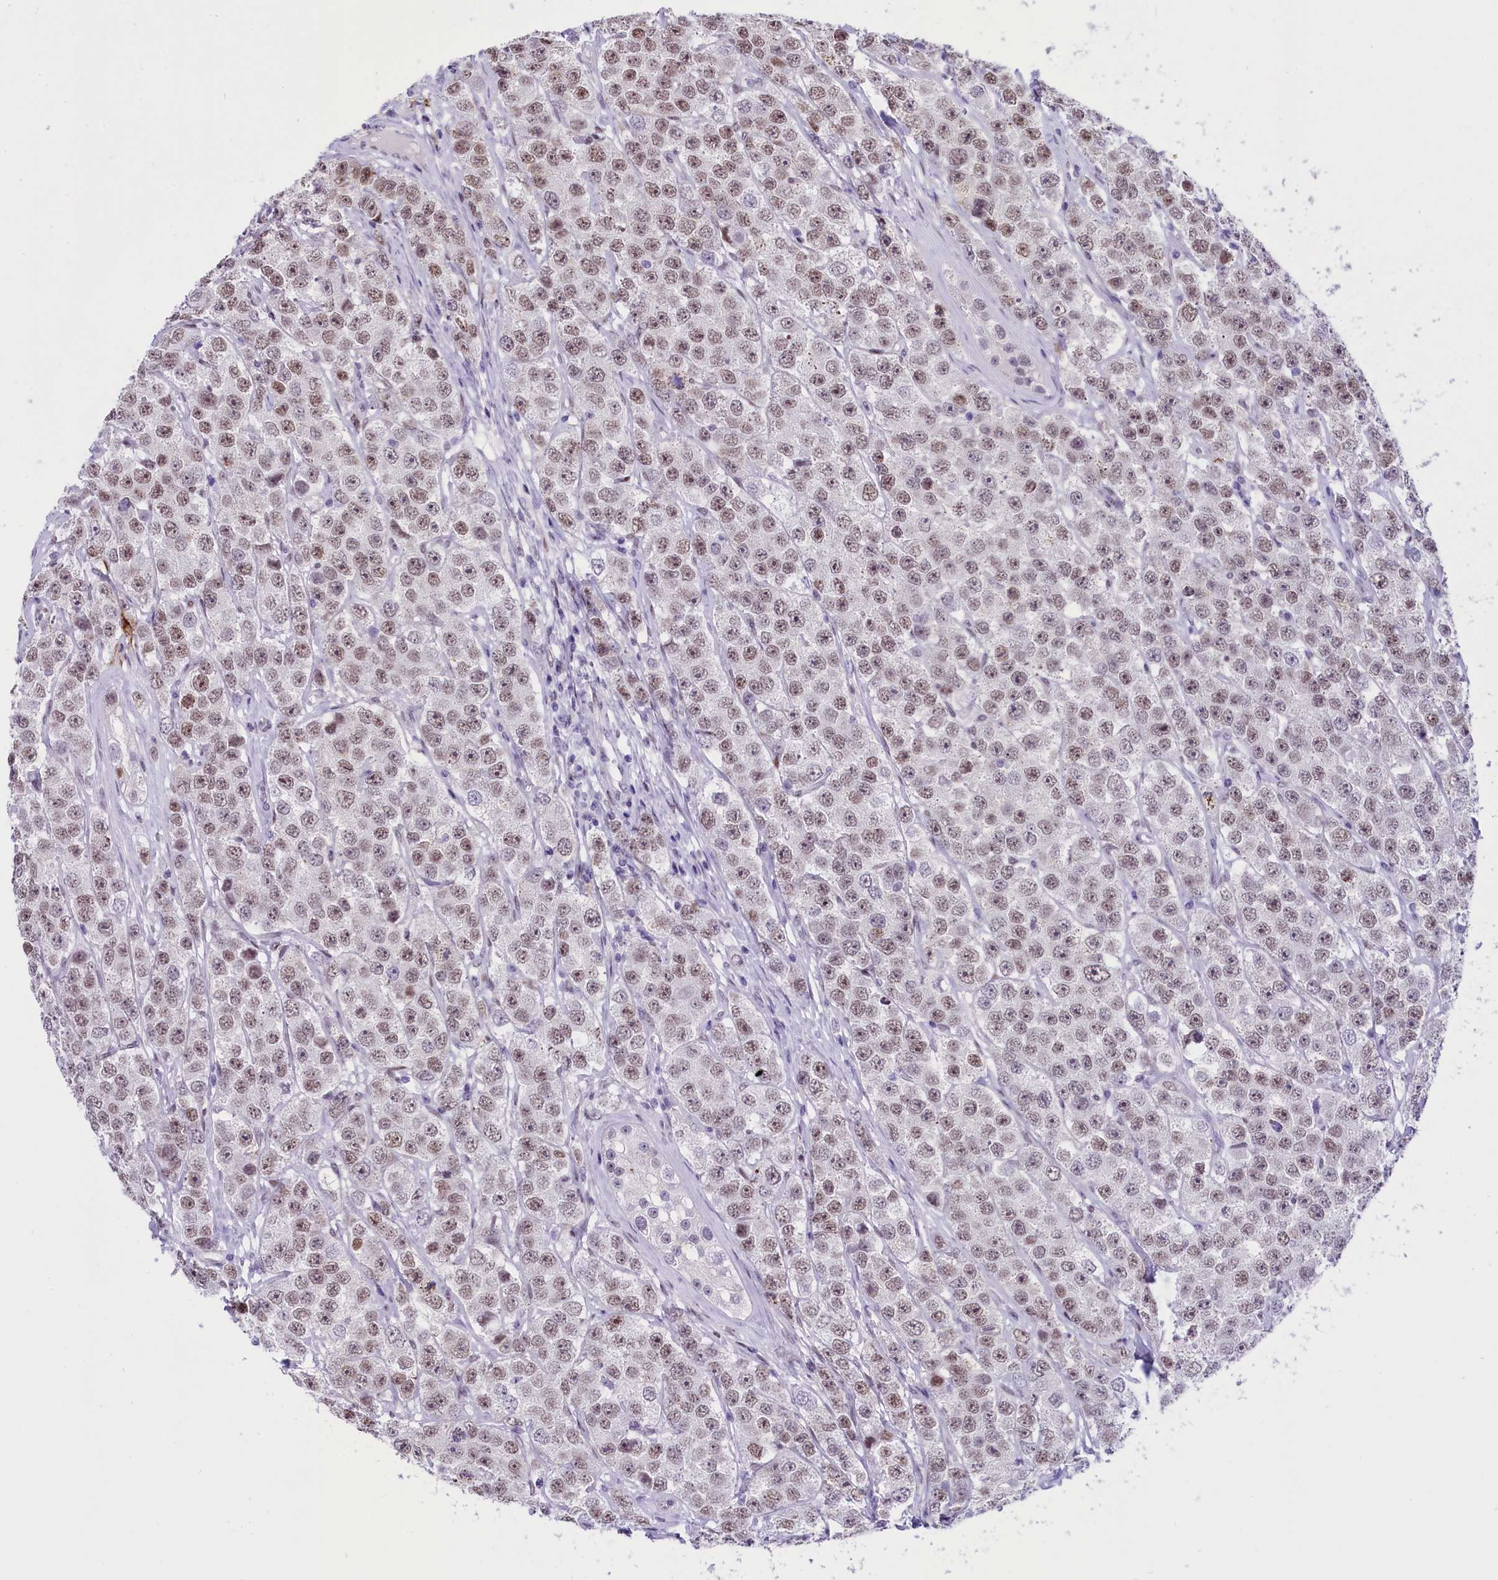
{"staining": {"intensity": "weak", "quantity": ">75%", "location": "nuclear"}, "tissue": "testis cancer", "cell_type": "Tumor cells", "image_type": "cancer", "snomed": [{"axis": "morphology", "description": "Seminoma, NOS"}, {"axis": "topography", "description": "Testis"}], "caption": "Seminoma (testis) stained with DAB (3,3'-diaminobenzidine) IHC displays low levels of weak nuclear staining in approximately >75% of tumor cells.", "gene": "RPS6KB1", "patient": {"sex": "male", "age": 28}}